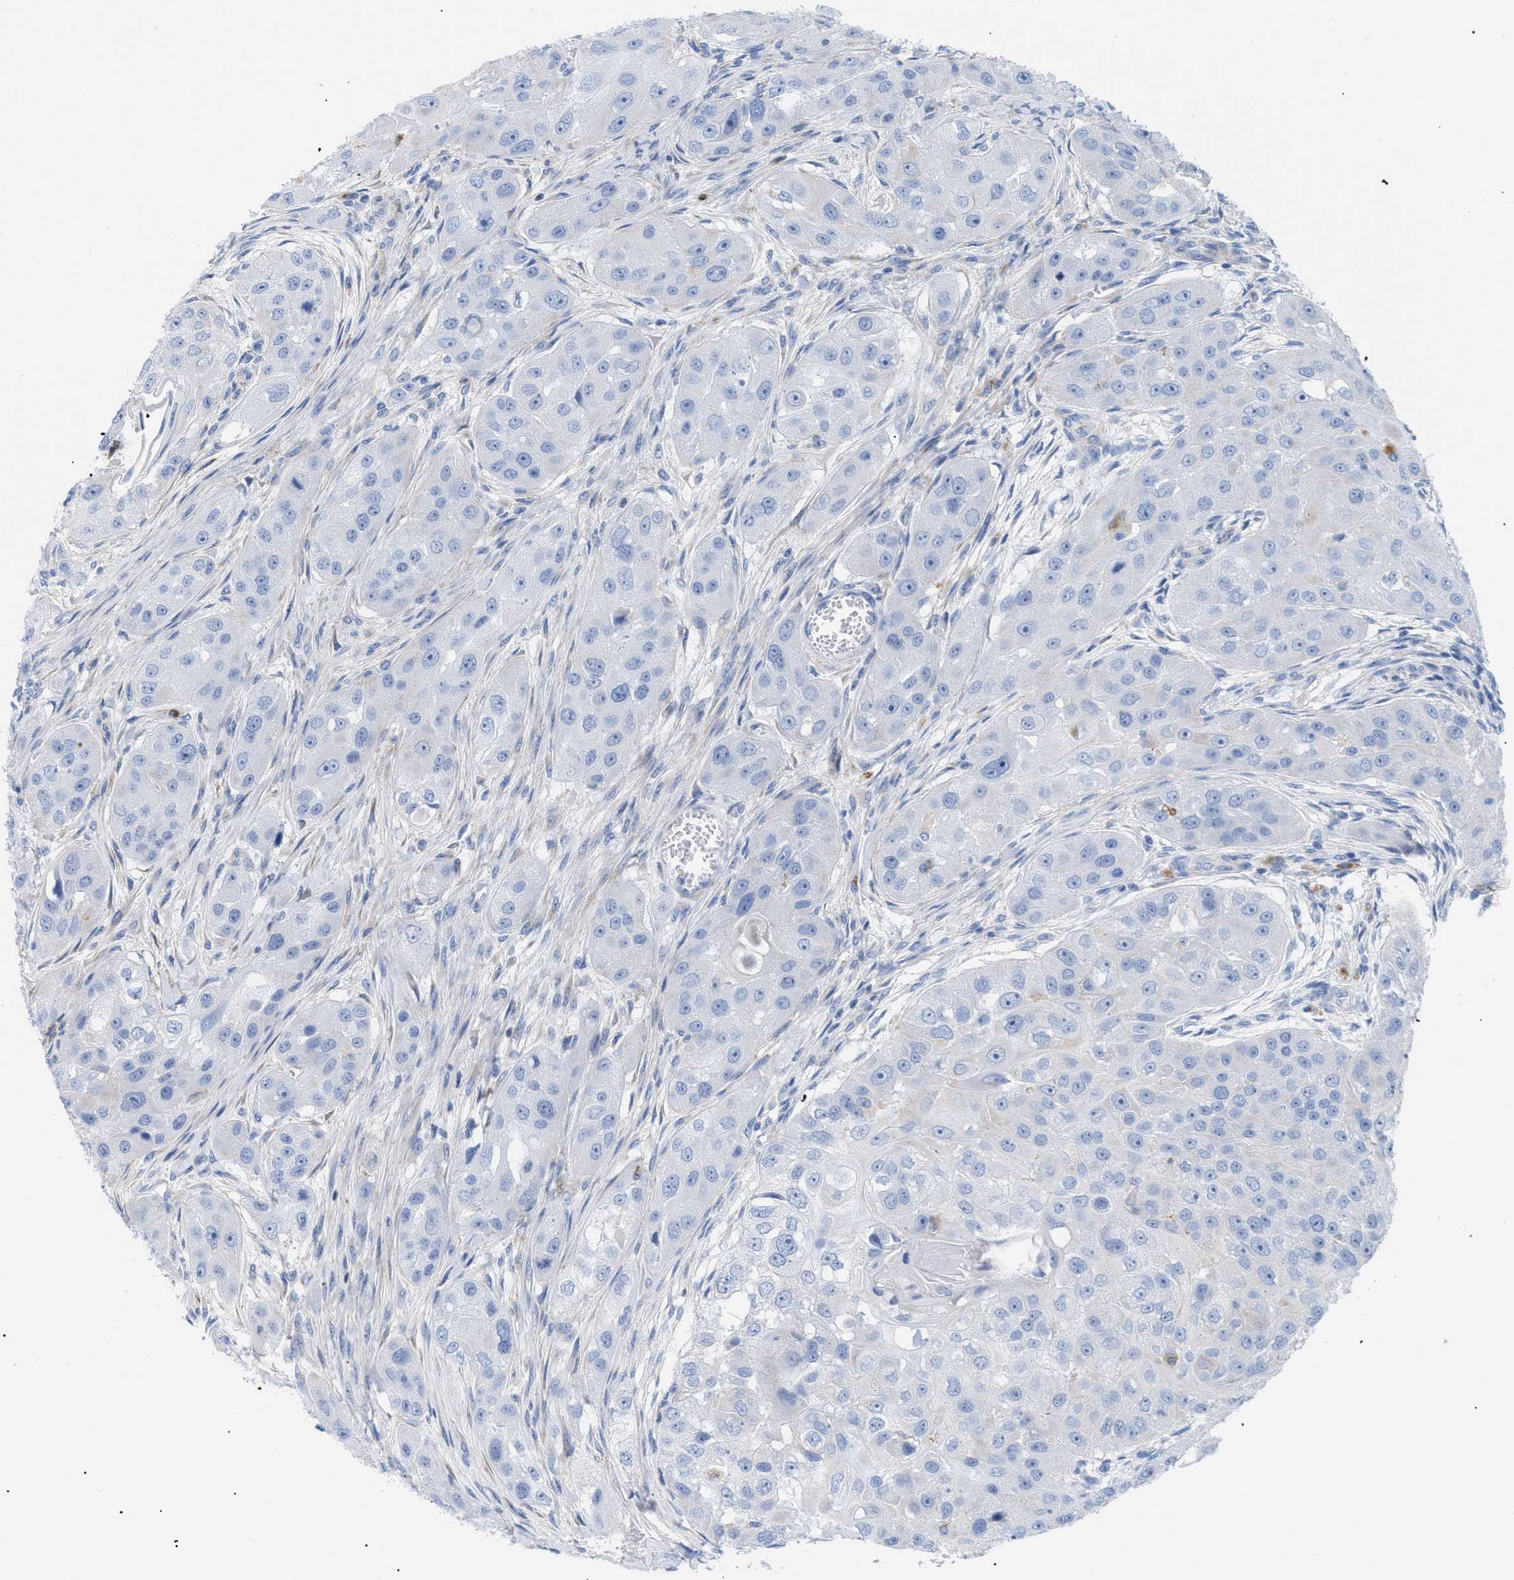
{"staining": {"intensity": "negative", "quantity": "none", "location": "none"}, "tissue": "head and neck cancer", "cell_type": "Tumor cells", "image_type": "cancer", "snomed": [{"axis": "morphology", "description": "Normal tissue, NOS"}, {"axis": "morphology", "description": "Squamous cell carcinoma, NOS"}, {"axis": "topography", "description": "Skeletal muscle"}, {"axis": "topography", "description": "Head-Neck"}], "caption": "Tumor cells are negative for protein expression in human squamous cell carcinoma (head and neck).", "gene": "DRAM2", "patient": {"sex": "male", "age": 51}}